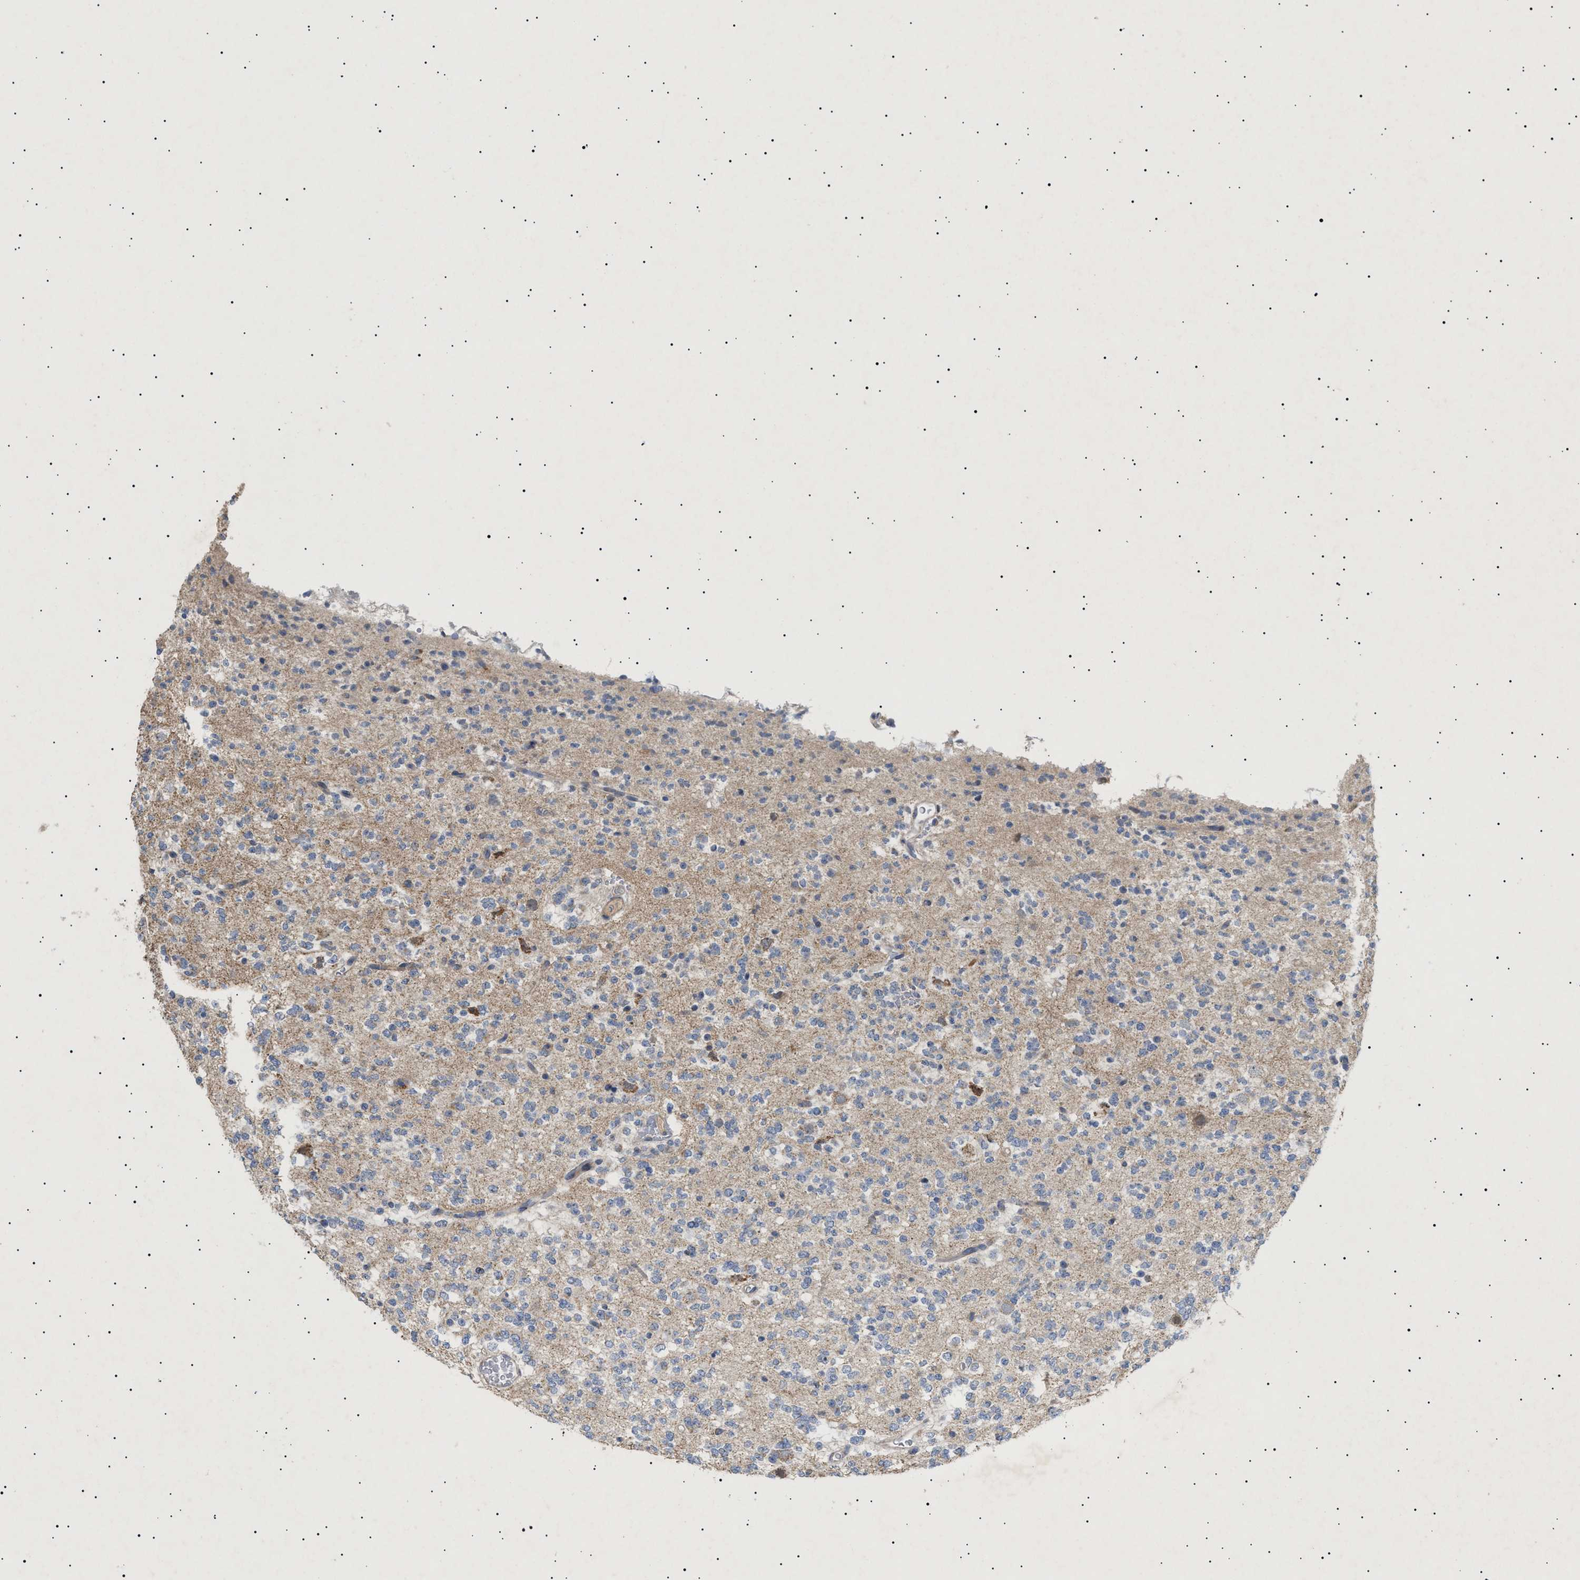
{"staining": {"intensity": "weak", "quantity": "<25%", "location": "cytoplasmic/membranous"}, "tissue": "glioma", "cell_type": "Tumor cells", "image_type": "cancer", "snomed": [{"axis": "morphology", "description": "Glioma, malignant, Low grade"}, {"axis": "topography", "description": "Brain"}], "caption": "High power microscopy micrograph of an immunohistochemistry photomicrograph of glioma, revealing no significant staining in tumor cells. Brightfield microscopy of immunohistochemistry stained with DAB (brown) and hematoxylin (blue), captured at high magnification.", "gene": "SIRT5", "patient": {"sex": "male", "age": 38}}